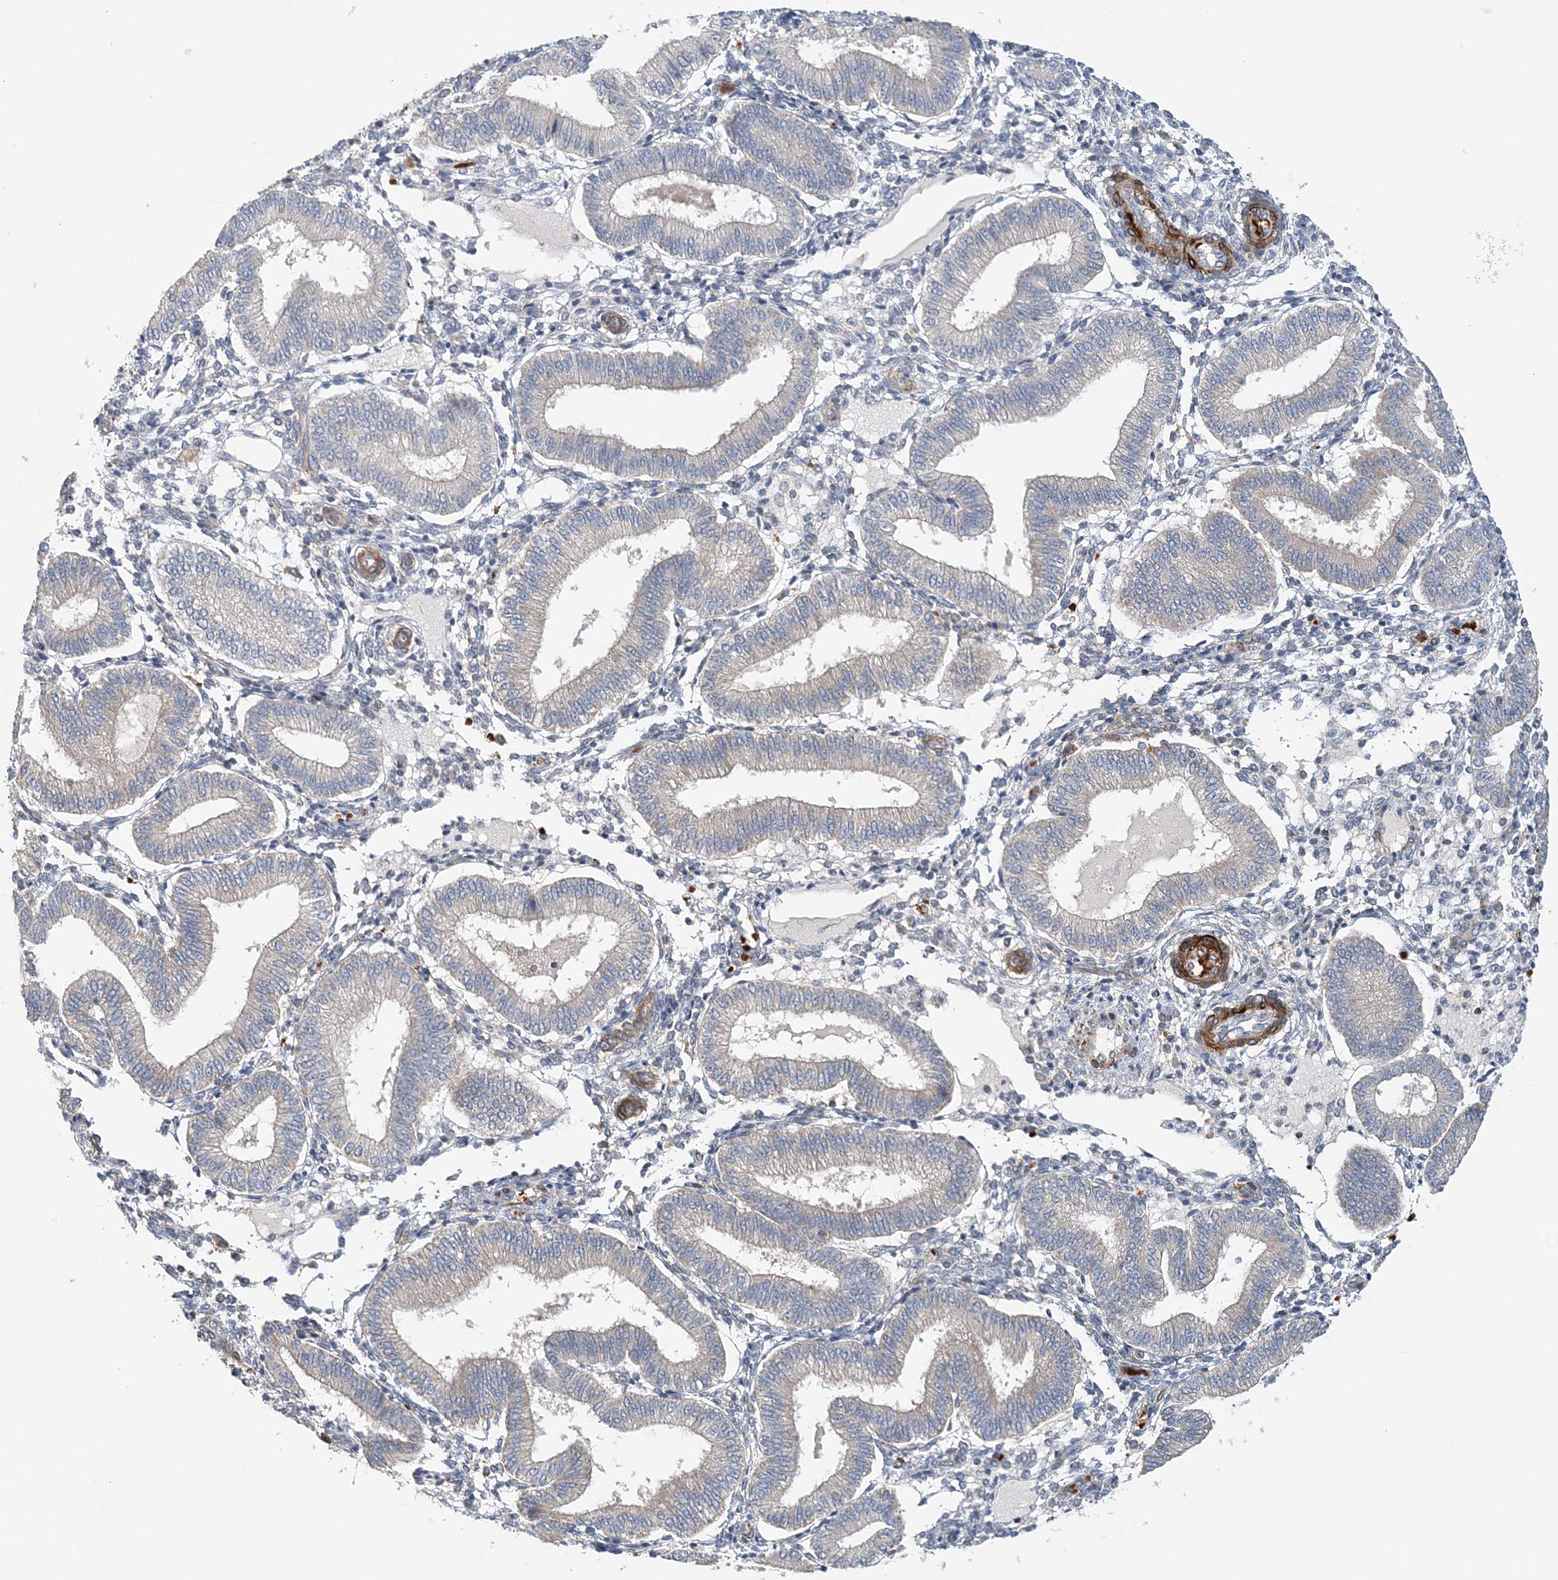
{"staining": {"intensity": "weak", "quantity": "<25%", "location": "cytoplasmic/membranous"}, "tissue": "endometrium", "cell_type": "Cells in endometrial stroma", "image_type": "normal", "snomed": [{"axis": "morphology", "description": "Normal tissue, NOS"}, {"axis": "topography", "description": "Endometrium"}], "caption": "DAB (3,3'-diaminobenzidine) immunohistochemical staining of unremarkable endometrium displays no significant staining in cells in endometrial stroma. The staining is performed using DAB (3,3'-diaminobenzidine) brown chromogen with nuclei counter-stained in using hematoxylin.", "gene": "TTI1", "patient": {"sex": "female", "age": 39}}